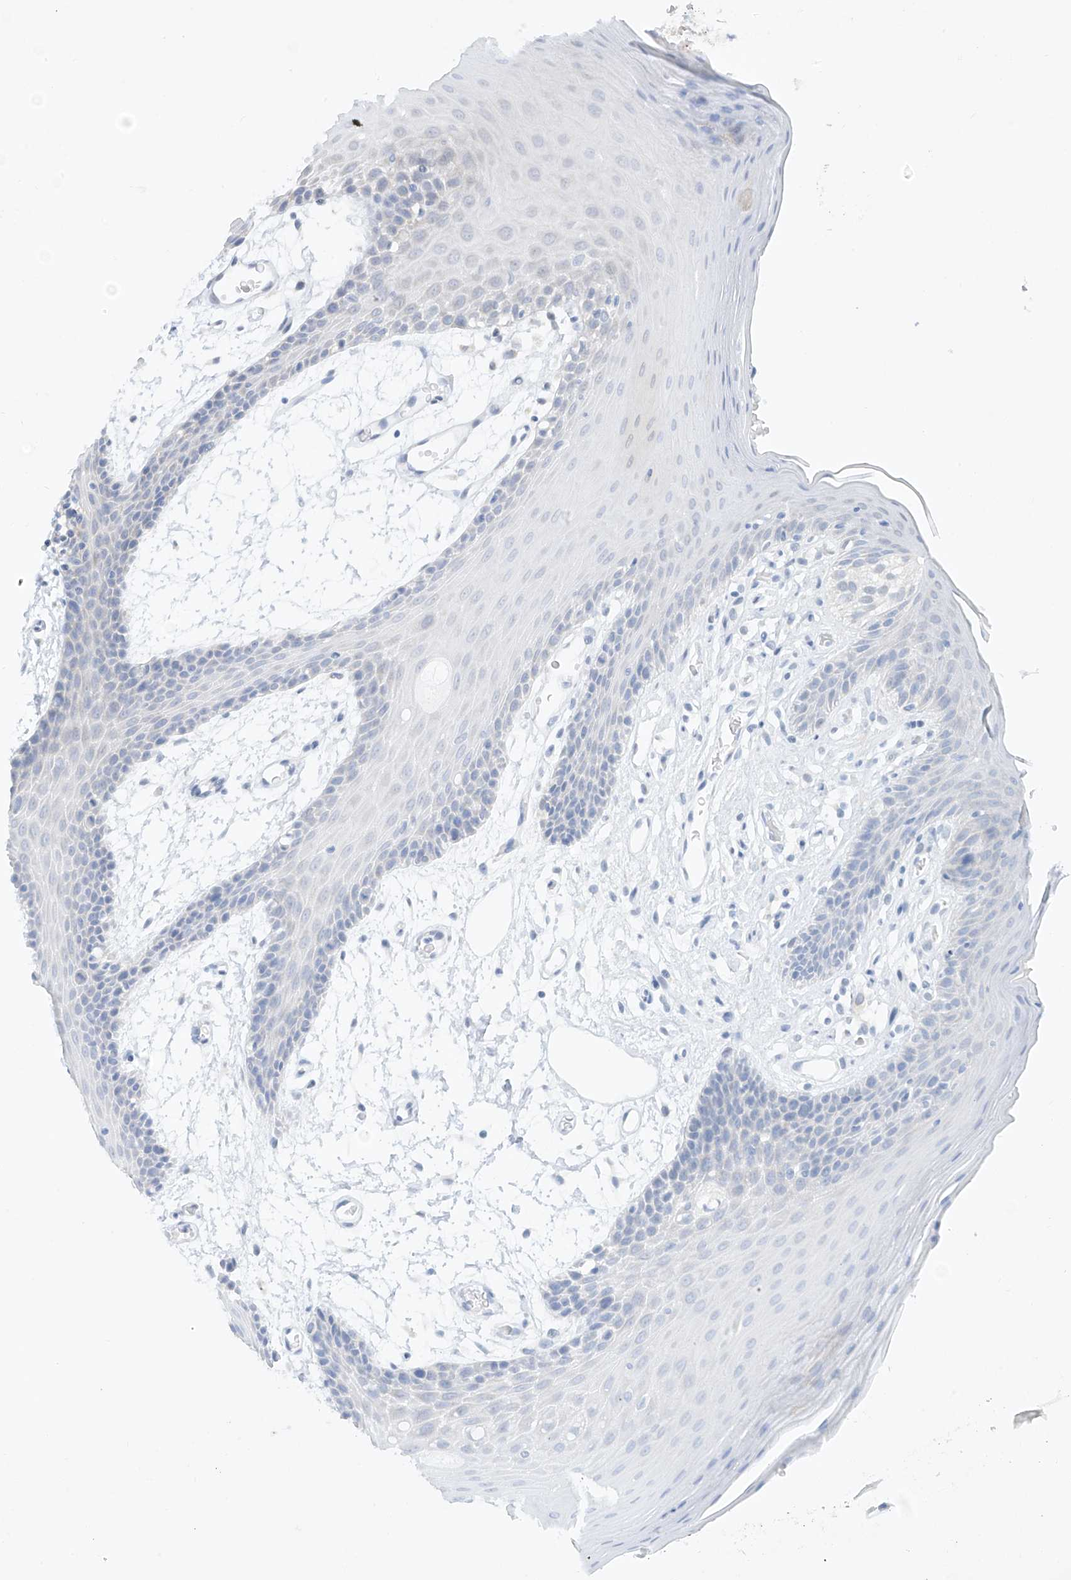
{"staining": {"intensity": "moderate", "quantity": "25%-75%", "location": "cytoplasmic/membranous"}, "tissue": "oral mucosa", "cell_type": "Squamous epithelial cells", "image_type": "normal", "snomed": [{"axis": "morphology", "description": "Normal tissue, NOS"}, {"axis": "topography", "description": "Skeletal muscle"}, {"axis": "topography", "description": "Oral tissue"}, {"axis": "topography", "description": "Salivary gland"}, {"axis": "topography", "description": "Peripheral nerve tissue"}], "caption": "Immunohistochemistry histopathology image of normal oral mucosa: oral mucosa stained using immunohistochemistry (IHC) exhibits medium levels of moderate protein expression localized specifically in the cytoplasmic/membranous of squamous epithelial cells, appearing as a cytoplasmic/membranous brown color.", "gene": "TASP1", "patient": {"sex": "male", "age": 54}}